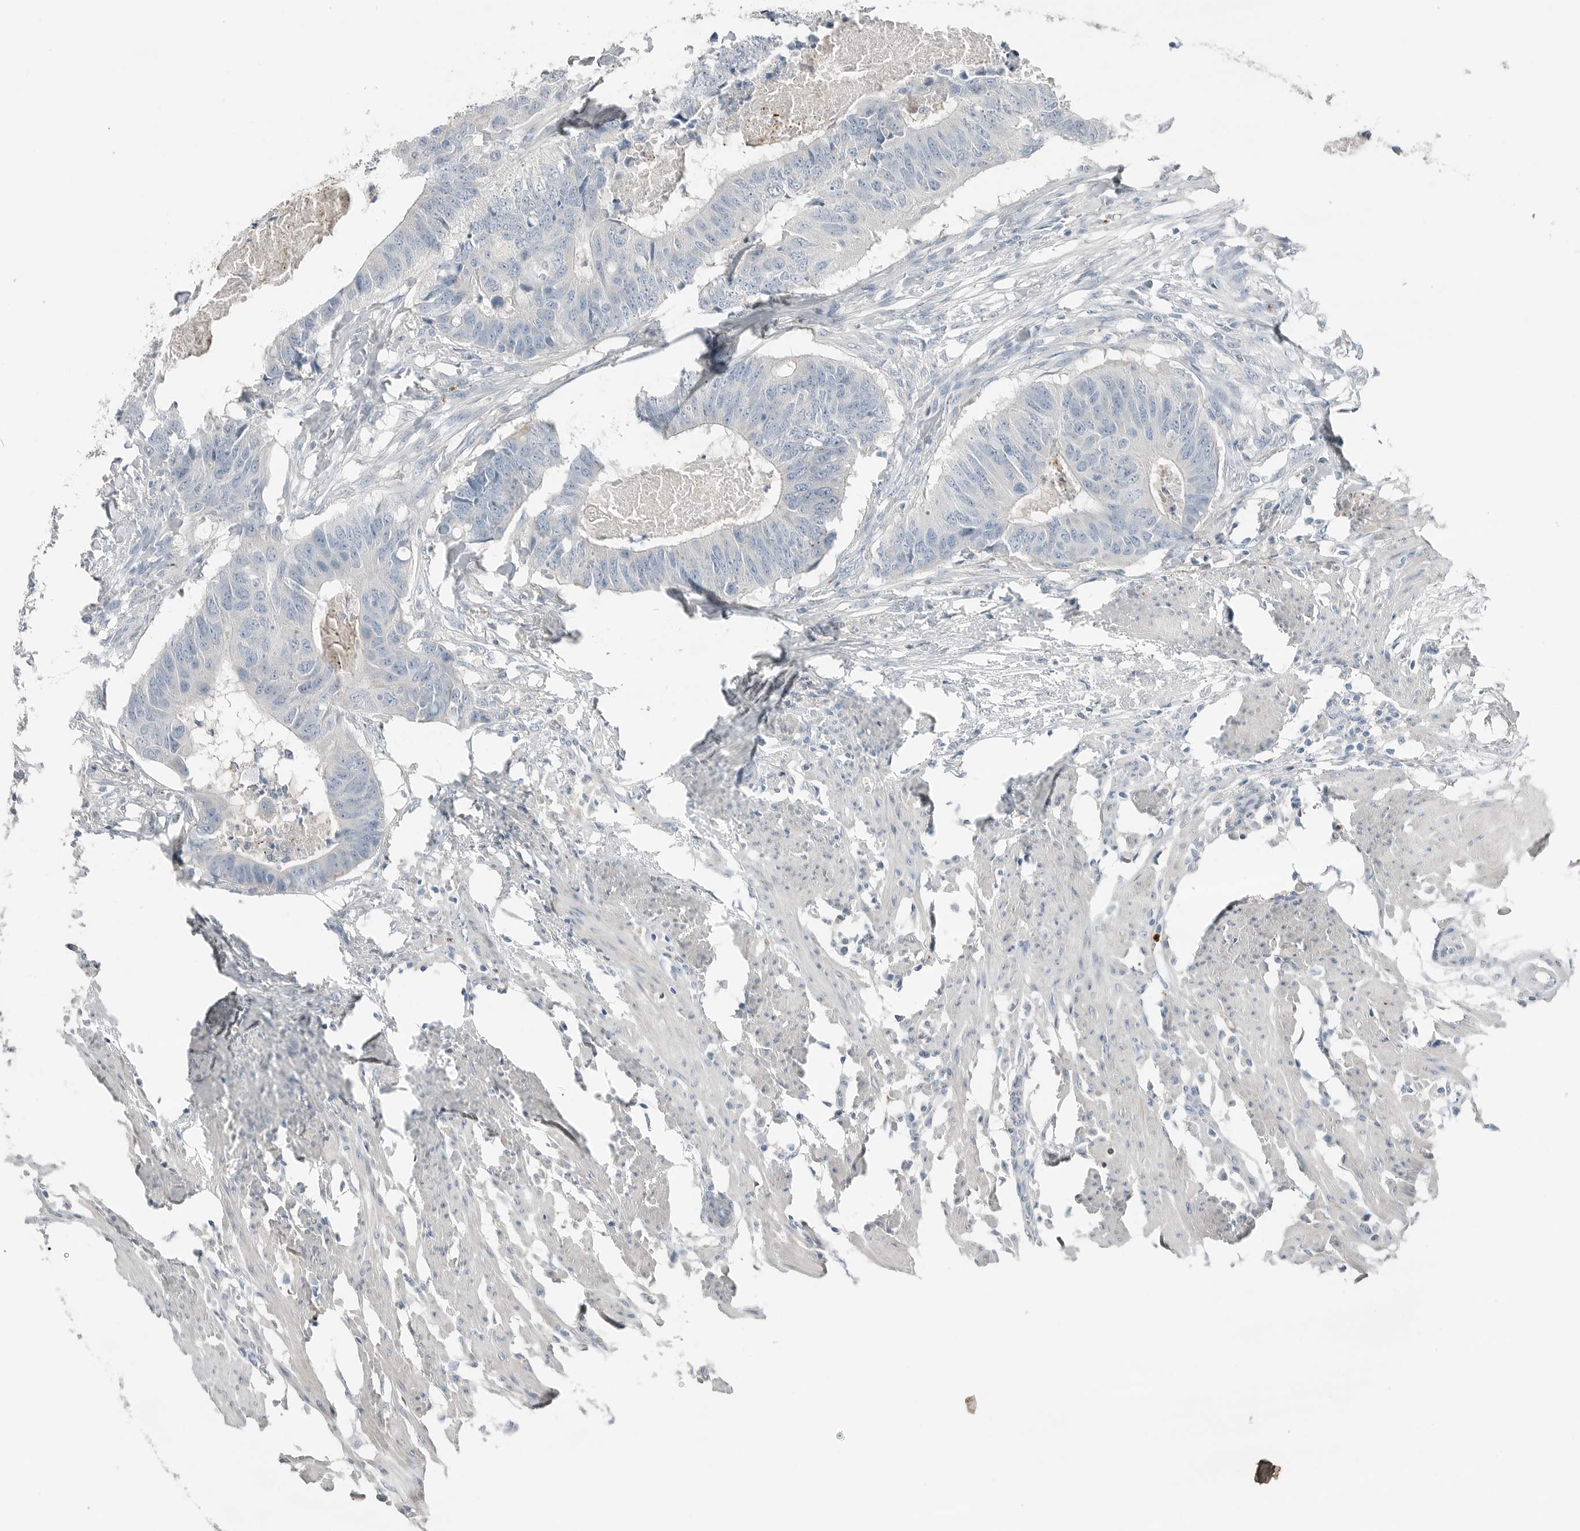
{"staining": {"intensity": "negative", "quantity": "none", "location": "none"}, "tissue": "colorectal cancer", "cell_type": "Tumor cells", "image_type": "cancer", "snomed": [{"axis": "morphology", "description": "Adenocarcinoma, NOS"}, {"axis": "topography", "description": "Colon"}], "caption": "An immunohistochemistry micrograph of colorectal cancer is shown. There is no staining in tumor cells of colorectal cancer.", "gene": "SERPINB7", "patient": {"sex": "male", "age": 56}}